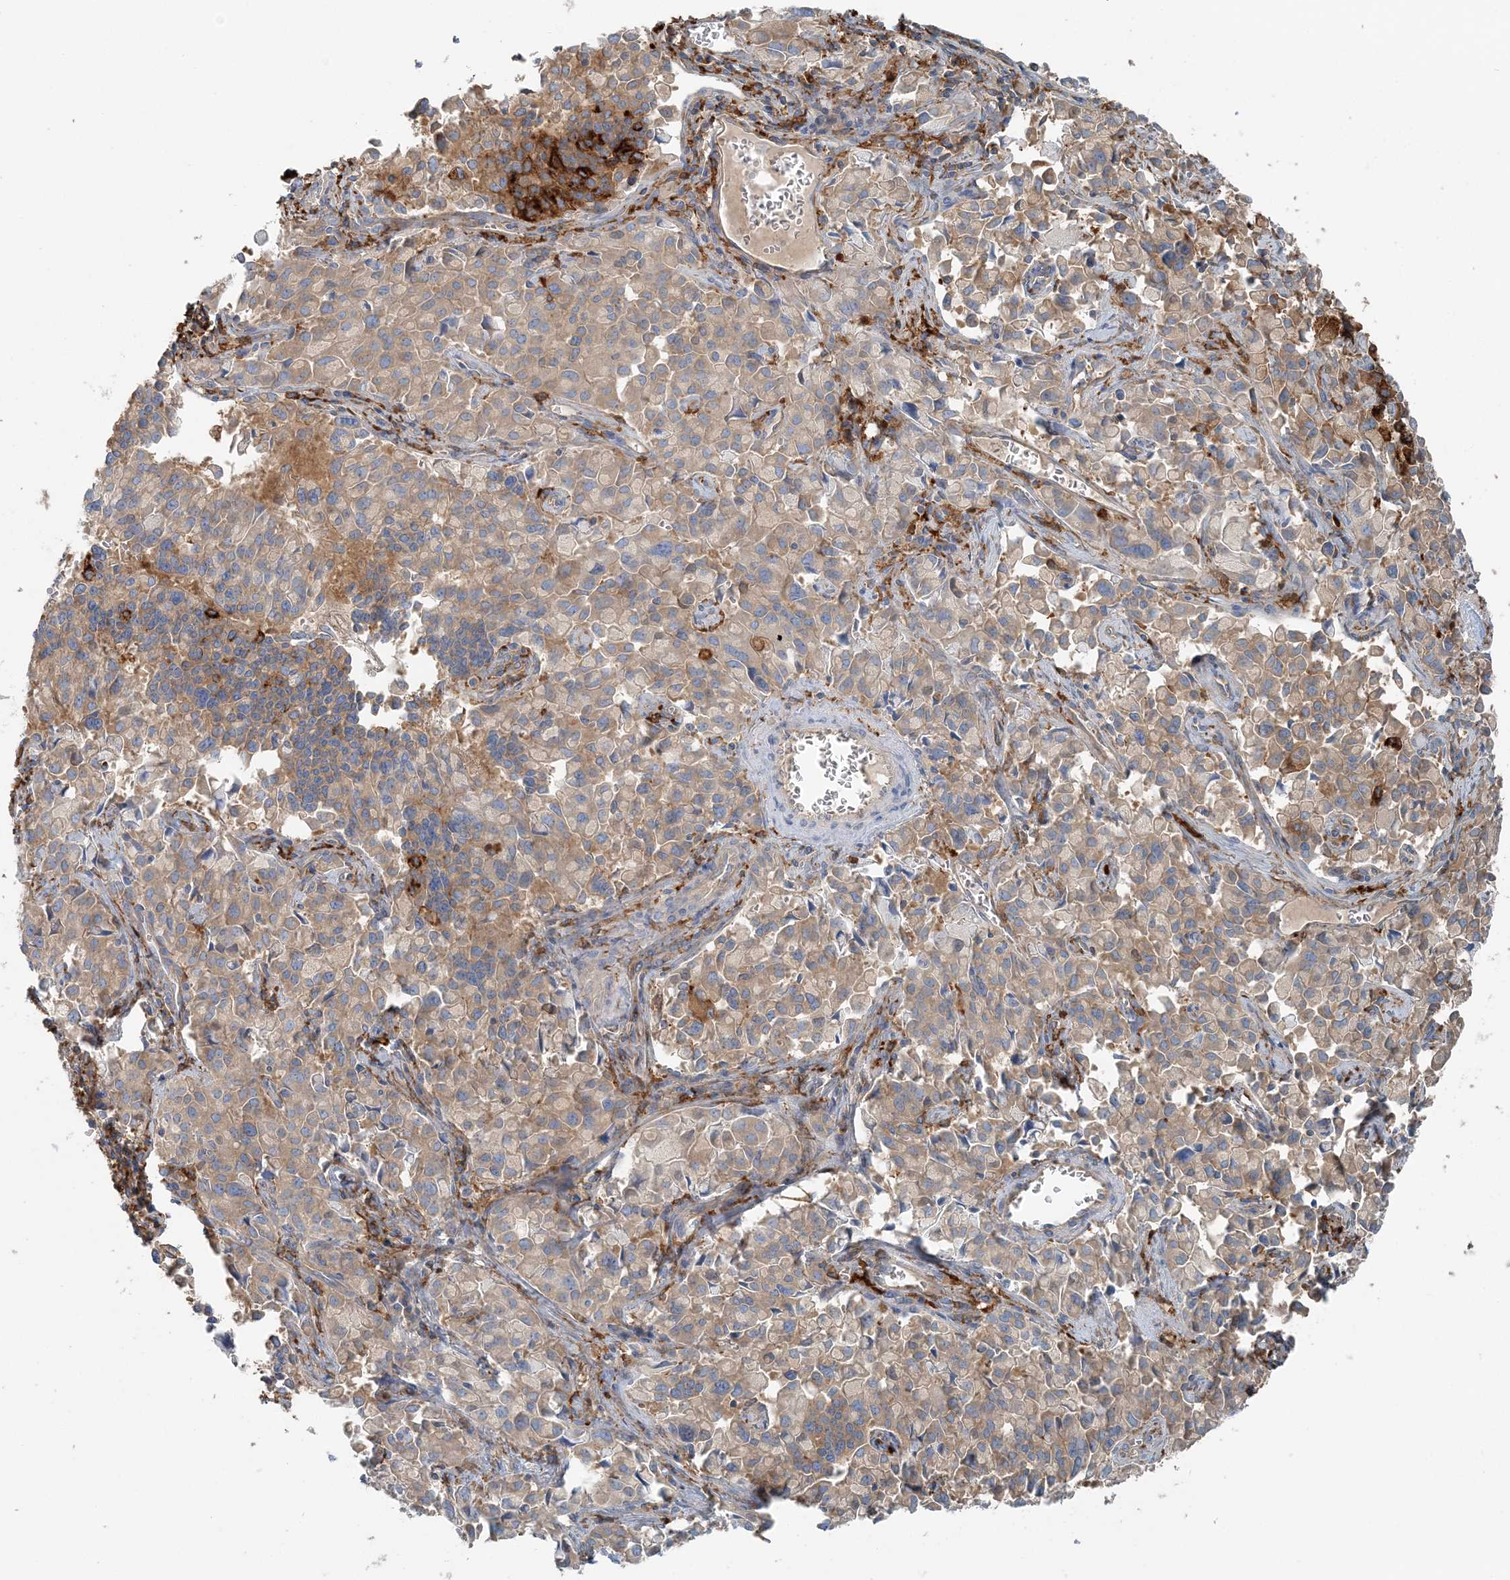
{"staining": {"intensity": "weak", "quantity": "25%-75%", "location": "cytoplasmic/membranous"}, "tissue": "pancreatic cancer", "cell_type": "Tumor cells", "image_type": "cancer", "snomed": [{"axis": "morphology", "description": "Adenocarcinoma, NOS"}, {"axis": "topography", "description": "Pancreas"}], "caption": "IHC micrograph of neoplastic tissue: pancreatic adenocarcinoma stained using immunohistochemistry (IHC) displays low levels of weak protein expression localized specifically in the cytoplasmic/membranous of tumor cells, appearing as a cytoplasmic/membranous brown color.", "gene": "SNX2", "patient": {"sex": "male", "age": 65}}